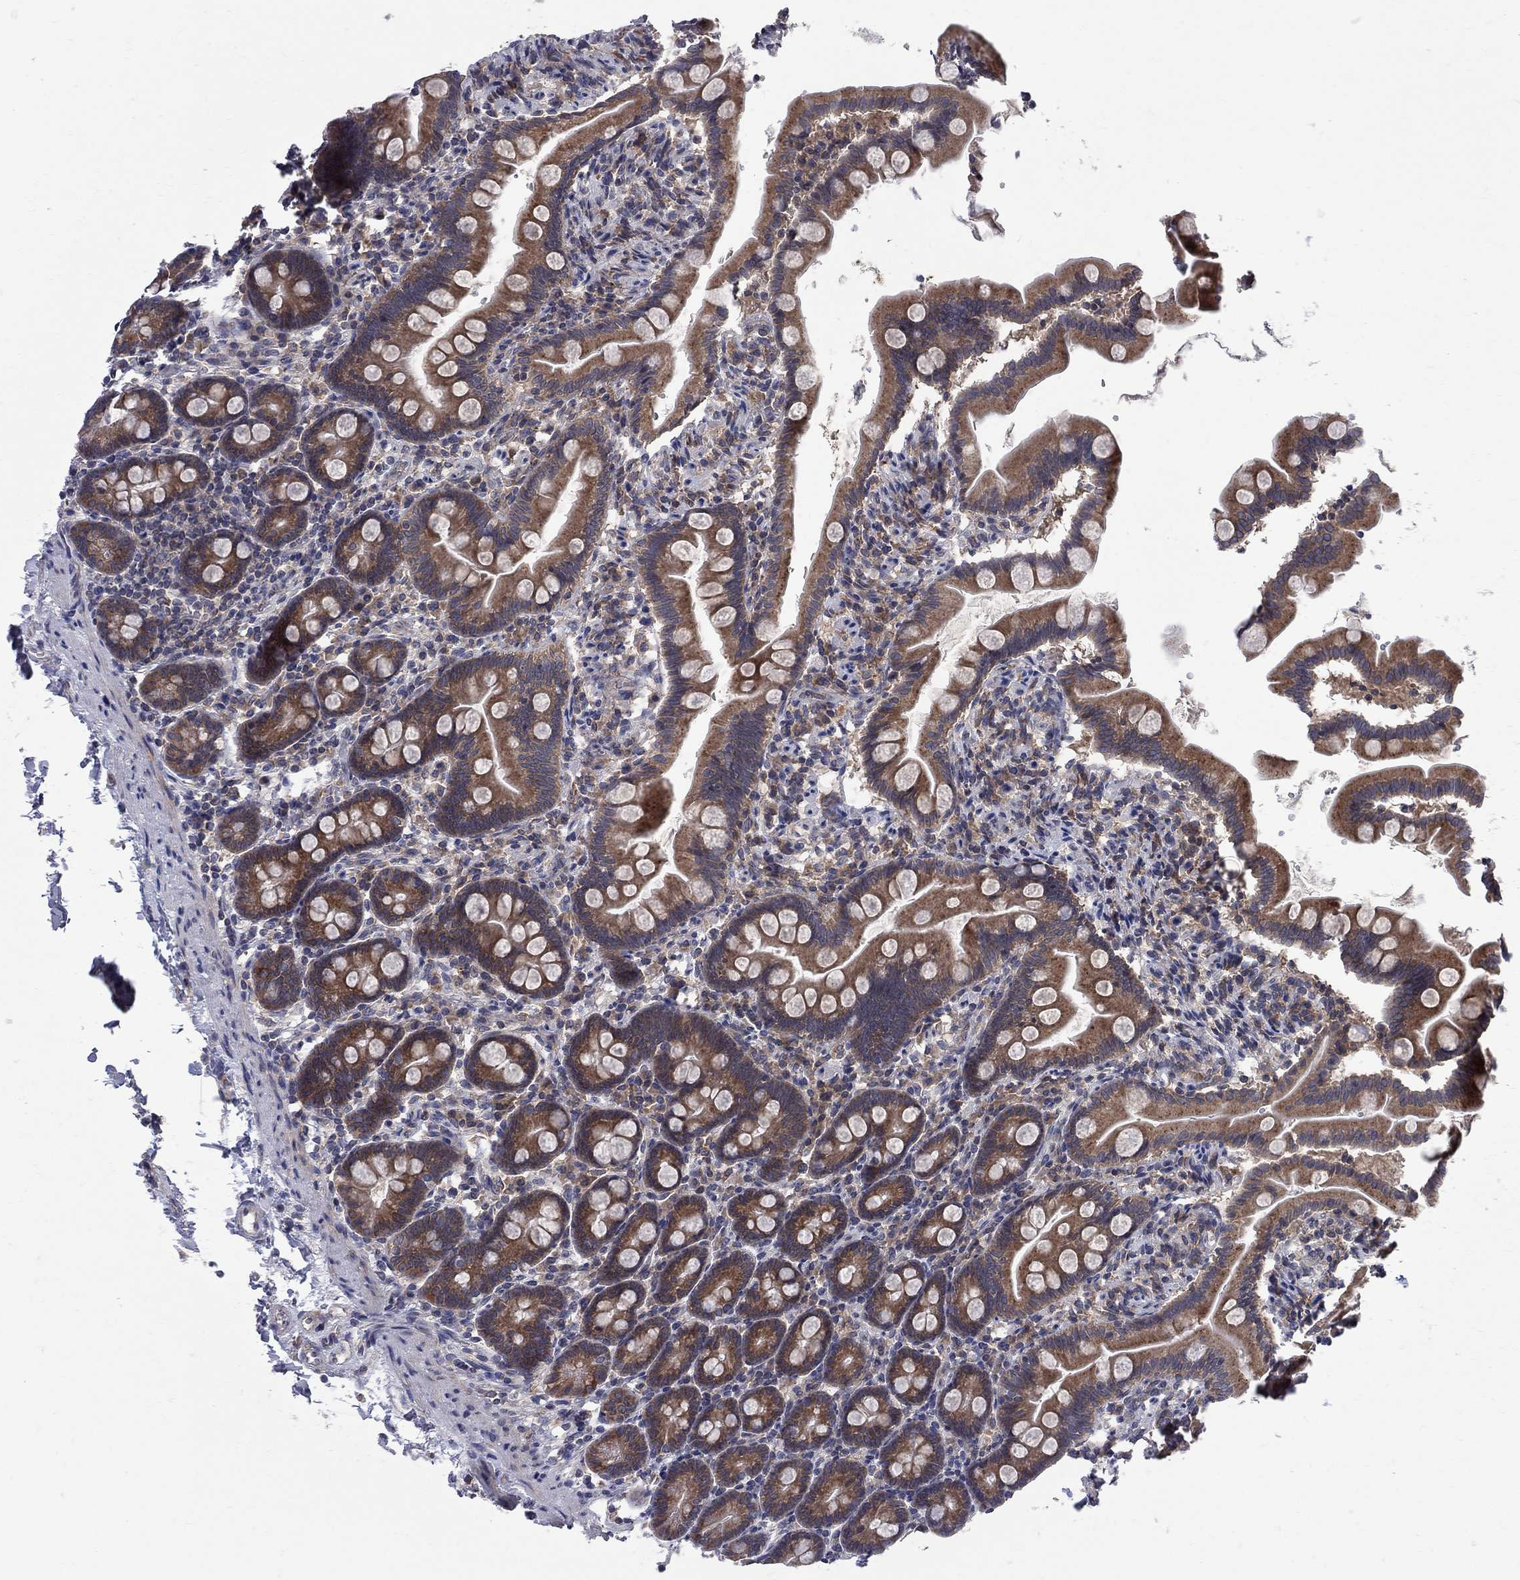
{"staining": {"intensity": "moderate", "quantity": ">75%", "location": "cytoplasmic/membranous"}, "tissue": "small intestine", "cell_type": "Glandular cells", "image_type": "normal", "snomed": [{"axis": "morphology", "description": "Normal tissue, NOS"}, {"axis": "topography", "description": "Small intestine"}], "caption": "Moderate cytoplasmic/membranous protein positivity is appreciated in approximately >75% of glandular cells in small intestine.", "gene": "CNOT11", "patient": {"sex": "female", "age": 44}}